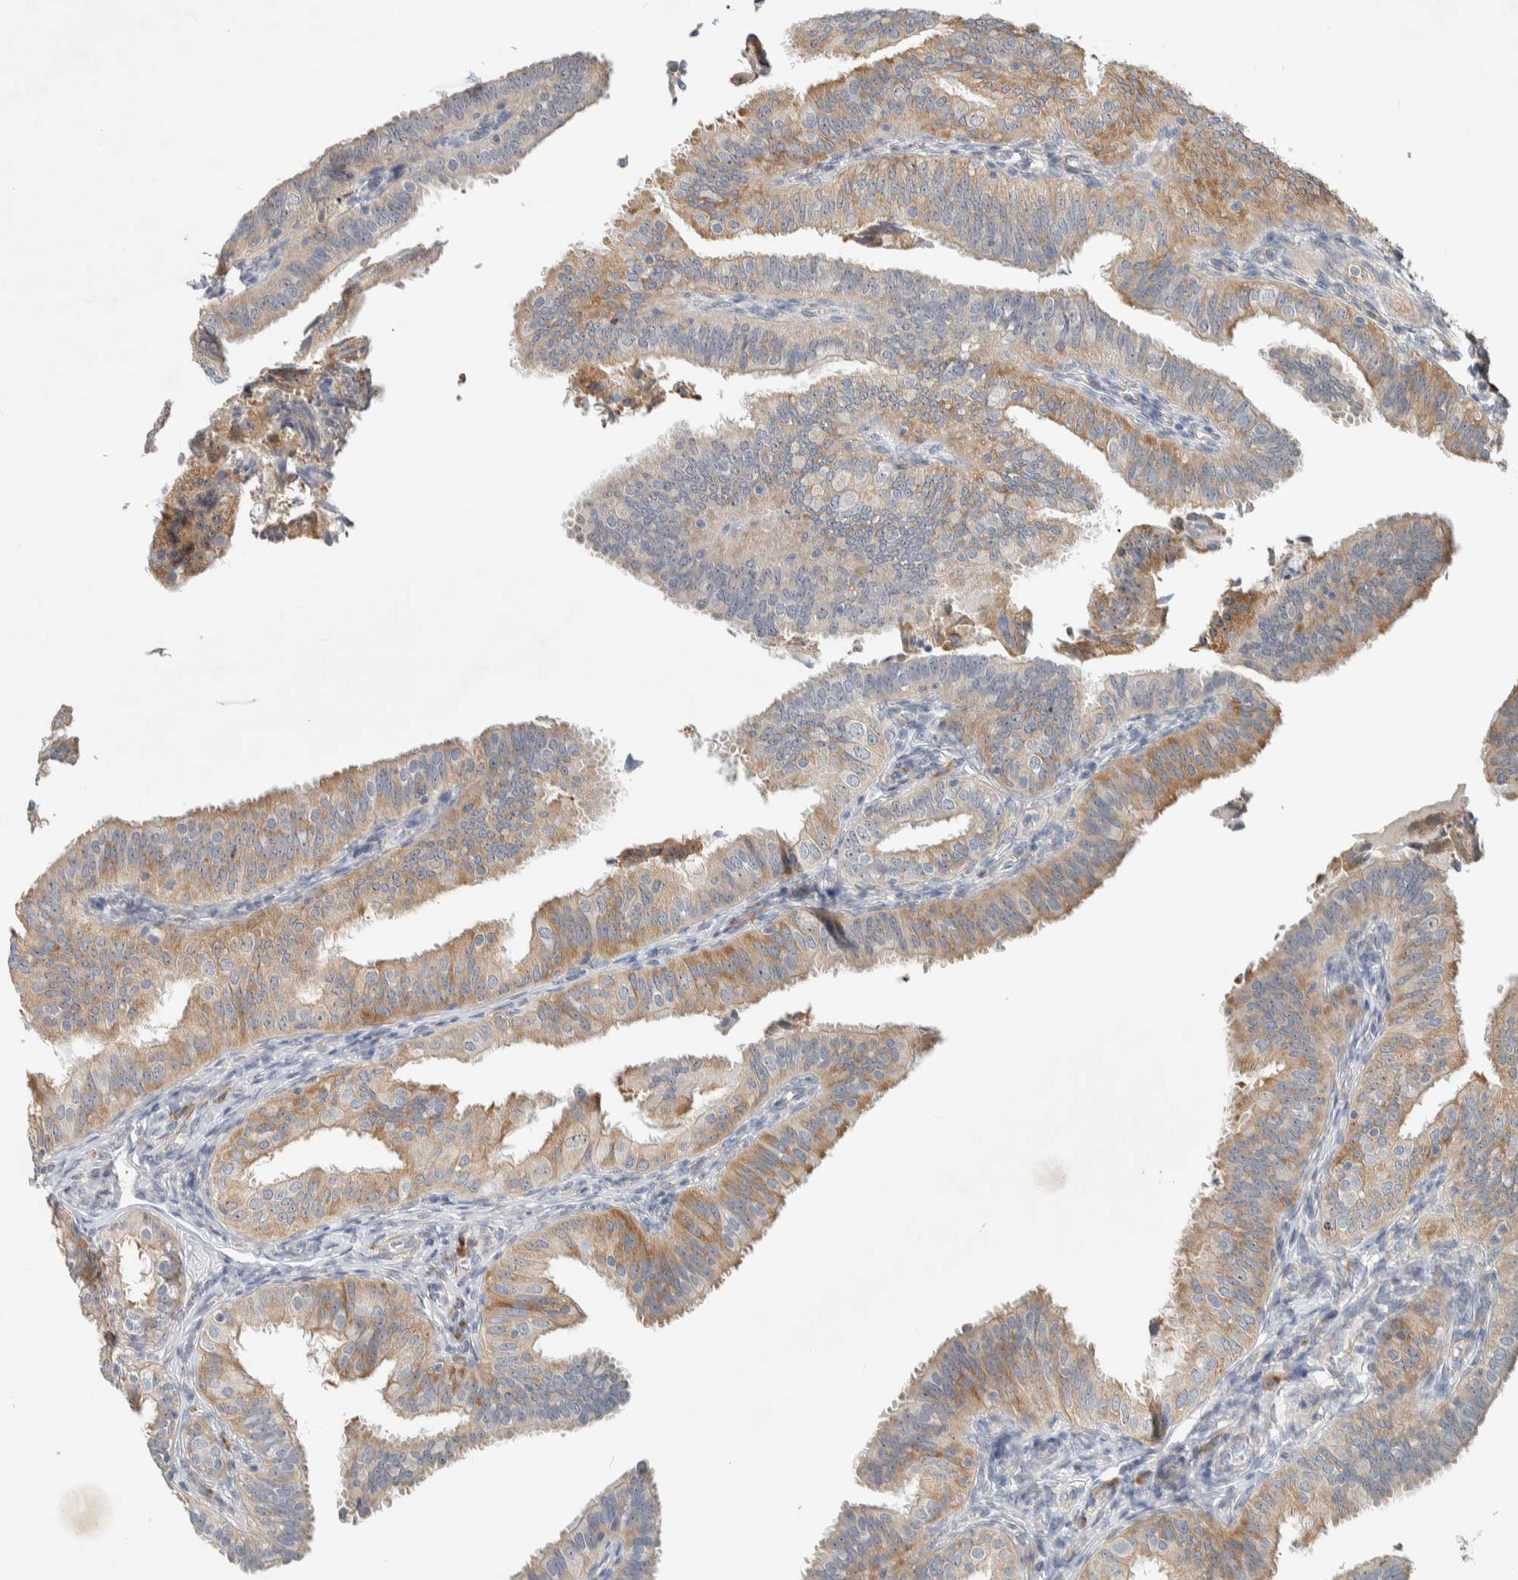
{"staining": {"intensity": "moderate", "quantity": "25%-75%", "location": "cytoplasmic/membranous"}, "tissue": "fallopian tube", "cell_type": "Glandular cells", "image_type": "normal", "snomed": [{"axis": "morphology", "description": "Normal tissue, NOS"}, {"axis": "topography", "description": "Fallopian tube"}], "caption": "This is an image of IHC staining of benign fallopian tube, which shows moderate expression in the cytoplasmic/membranous of glandular cells.", "gene": "KLHL40", "patient": {"sex": "female", "age": 35}}